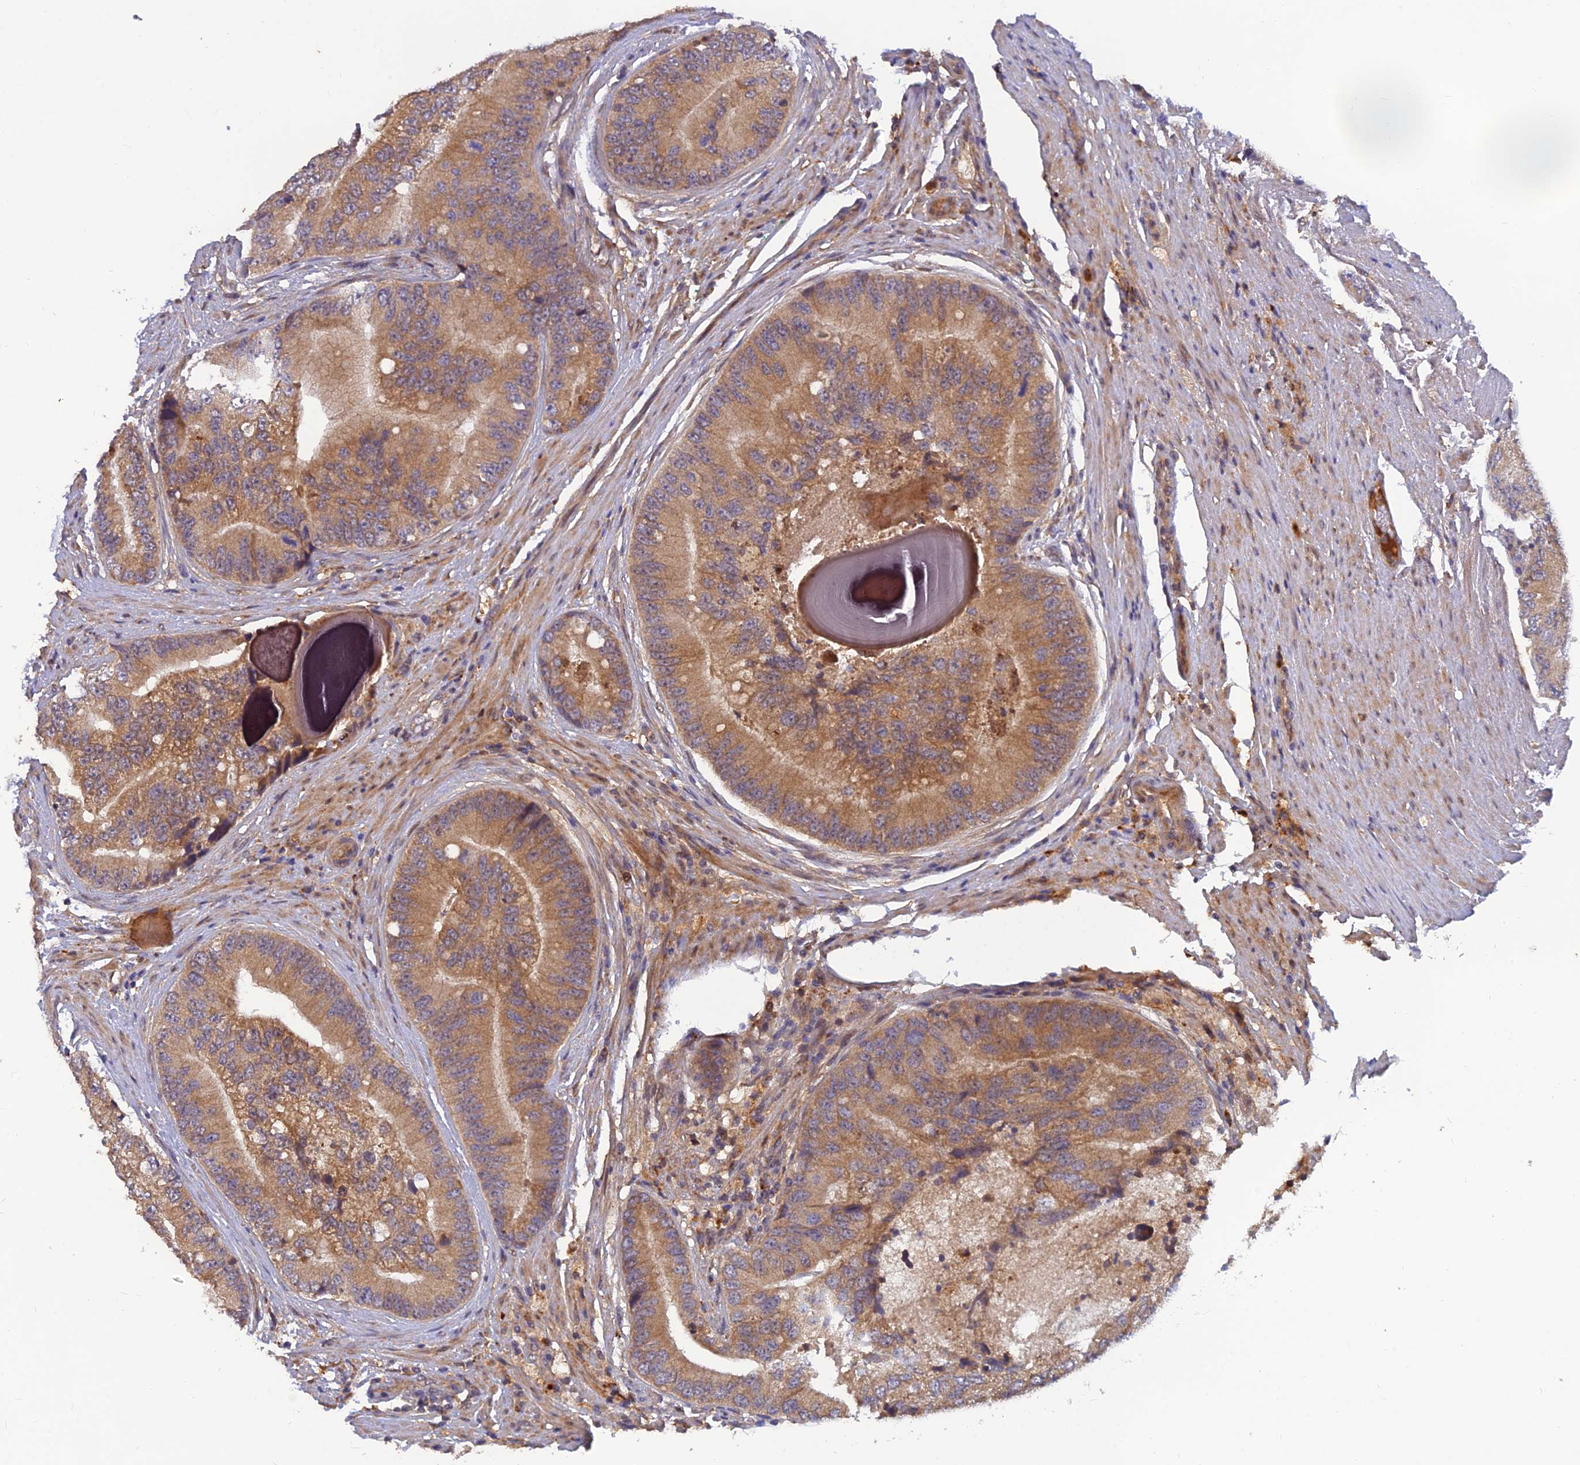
{"staining": {"intensity": "moderate", "quantity": ">75%", "location": "cytoplasmic/membranous"}, "tissue": "prostate cancer", "cell_type": "Tumor cells", "image_type": "cancer", "snomed": [{"axis": "morphology", "description": "Adenocarcinoma, High grade"}, {"axis": "topography", "description": "Prostate"}], "caption": "Immunohistochemistry (IHC) of human adenocarcinoma (high-grade) (prostate) displays medium levels of moderate cytoplasmic/membranous positivity in about >75% of tumor cells.", "gene": "FAM151B", "patient": {"sex": "male", "age": 70}}